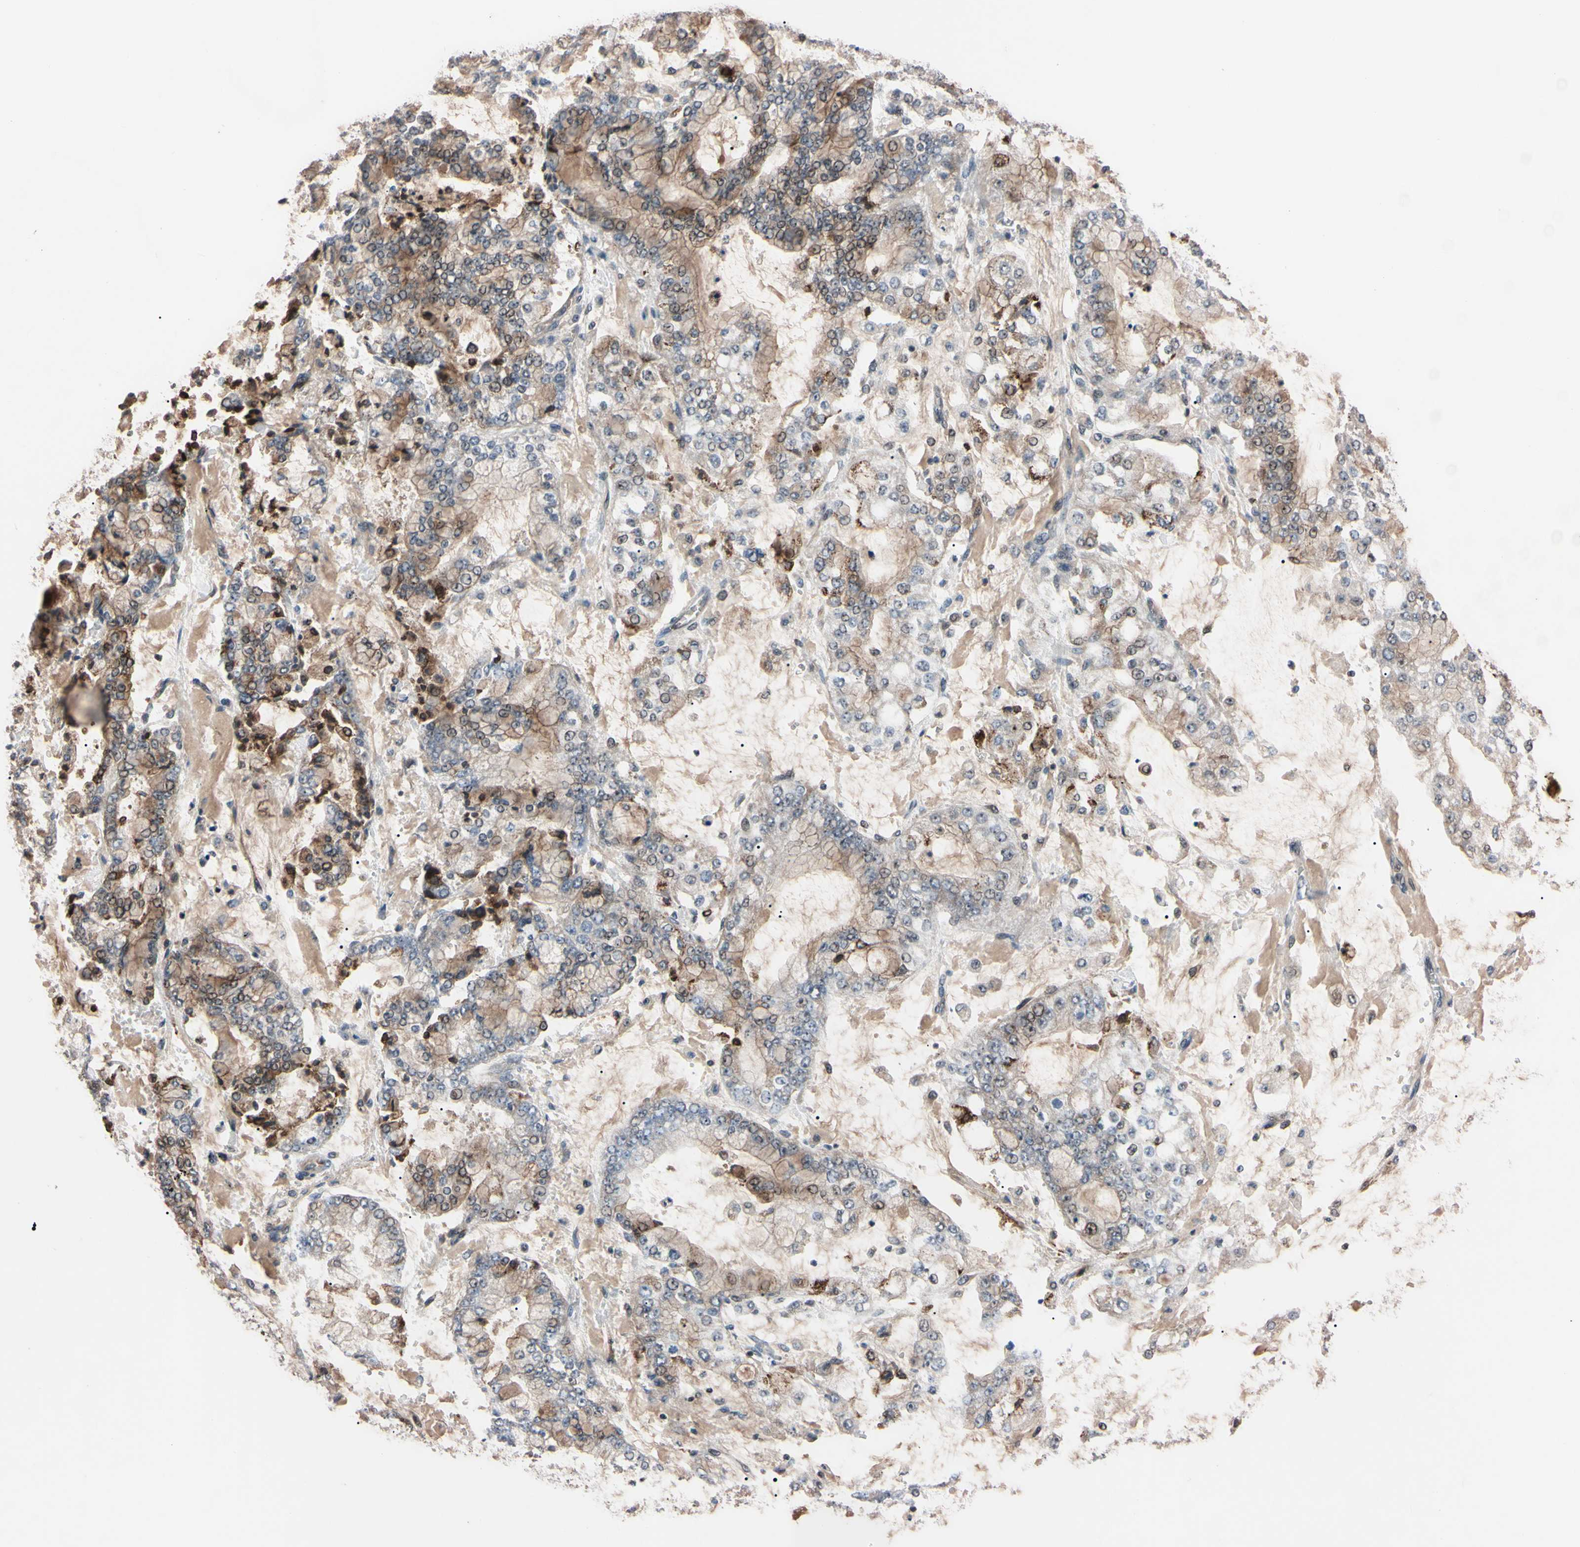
{"staining": {"intensity": "moderate", "quantity": "25%-75%", "location": "cytoplasmic/membranous,nuclear"}, "tissue": "stomach cancer", "cell_type": "Tumor cells", "image_type": "cancer", "snomed": [{"axis": "morphology", "description": "Adenocarcinoma, NOS"}, {"axis": "topography", "description": "Stomach"}], "caption": "High-magnification brightfield microscopy of stomach adenocarcinoma stained with DAB (brown) and counterstained with hematoxylin (blue). tumor cells exhibit moderate cytoplasmic/membranous and nuclear staining is appreciated in approximately25%-75% of cells.", "gene": "TRAF5", "patient": {"sex": "male", "age": 76}}